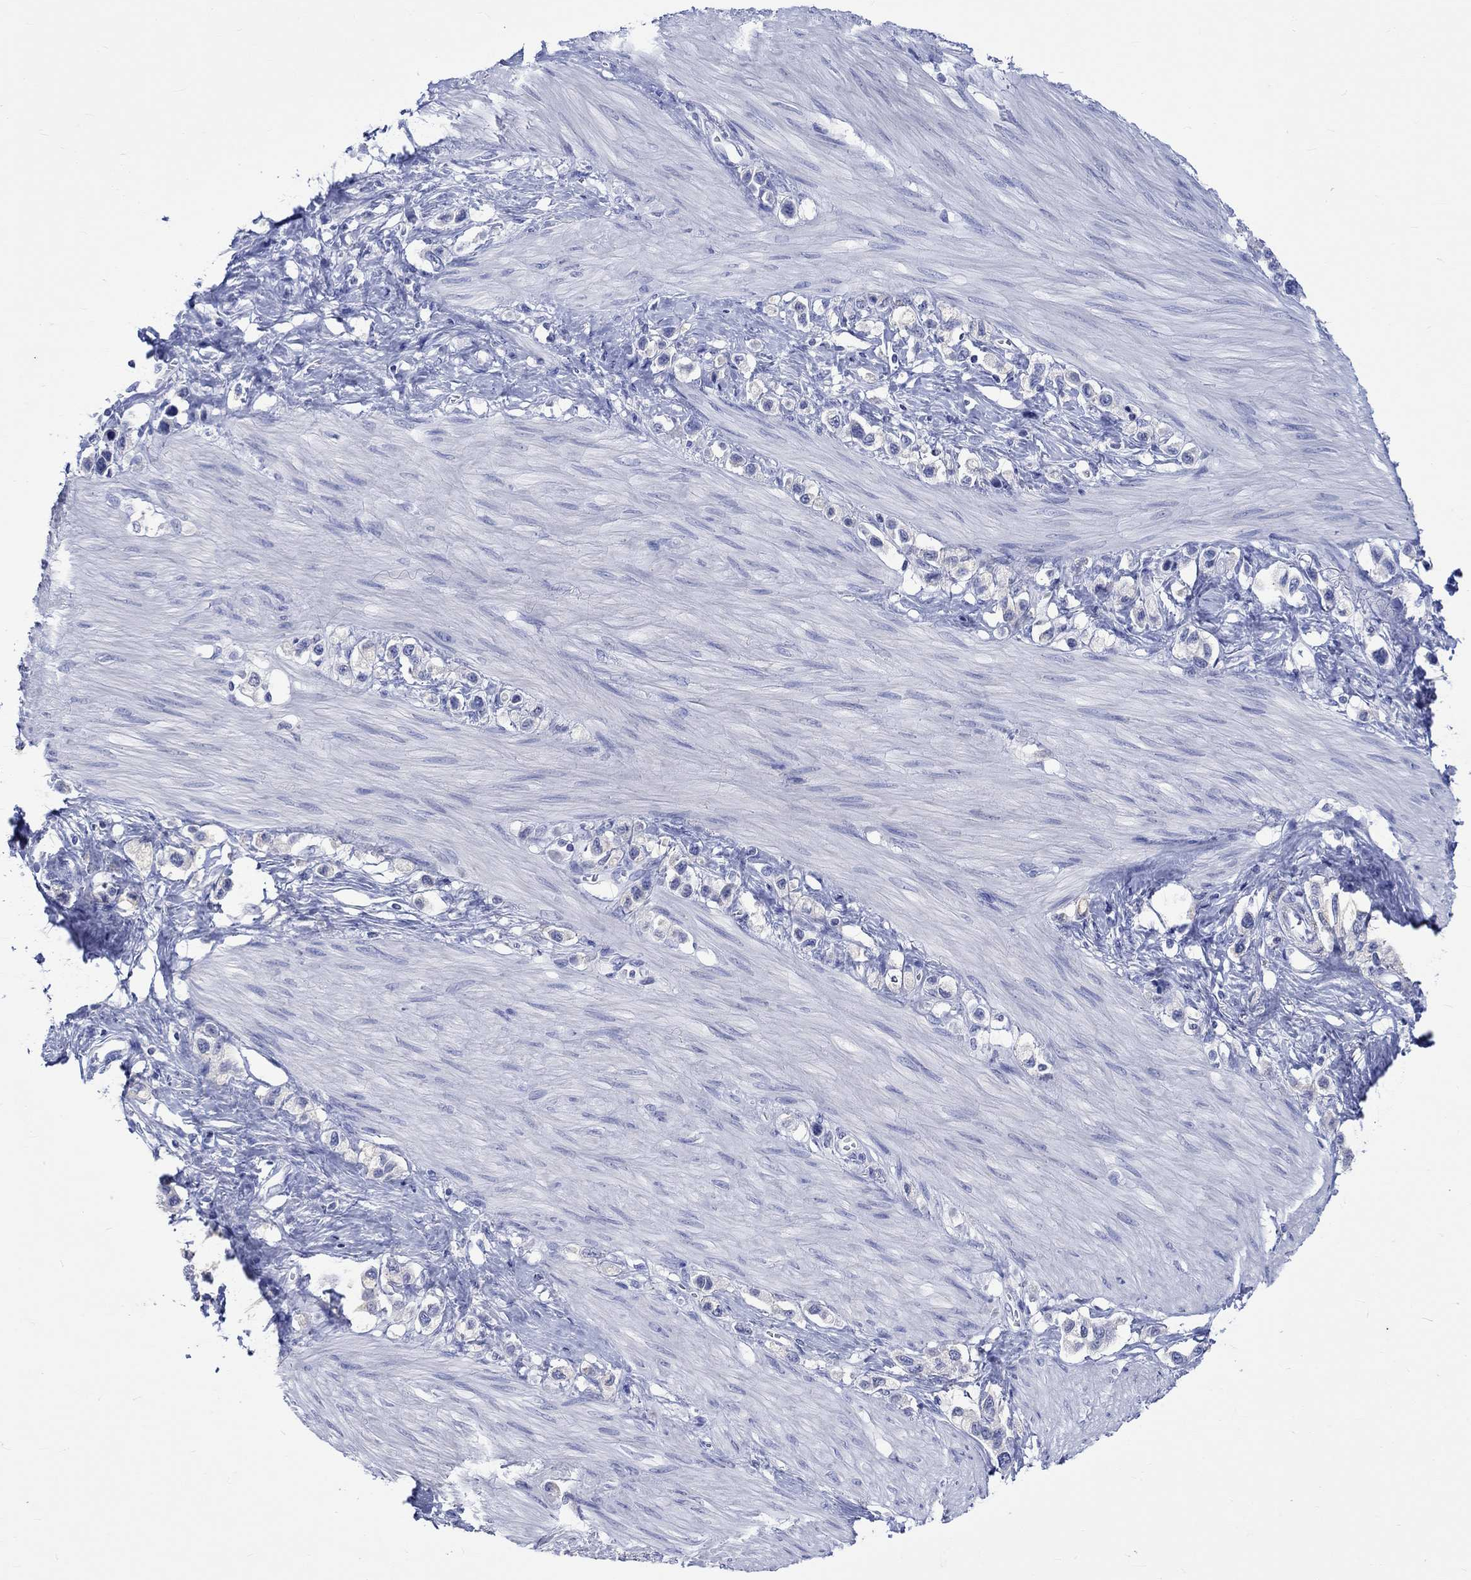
{"staining": {"intensity": "negative", "quantity": "none", "location": "none"}, "tissue": "stomach cancer", "cell_type": "Tumor cells", "image_type": "cancer", "snomed": [{"axis": "morphology", "description": "Normal tissue, NOS"}, {"axis": "morphology", "description": "Adenocarcinoma, NOS"}, {"axis": "morphology", "description": "Adenocarcinoma, High grade"}, {"axis": "topography", "description": "Stomach, upper"}, {"axis": "topography", "description": "Stomach"}], "caption": "Immunohistochemistry photomicrograph of stomach cancer (adenocarcinoma) stained for a protein (brown), which displays no expression in tumor cells. (DAB IHC visualized using brightfield microscopy, high magnification).", "gene": "KLHL35", "patient": {"sex": "female", "age": 65}}